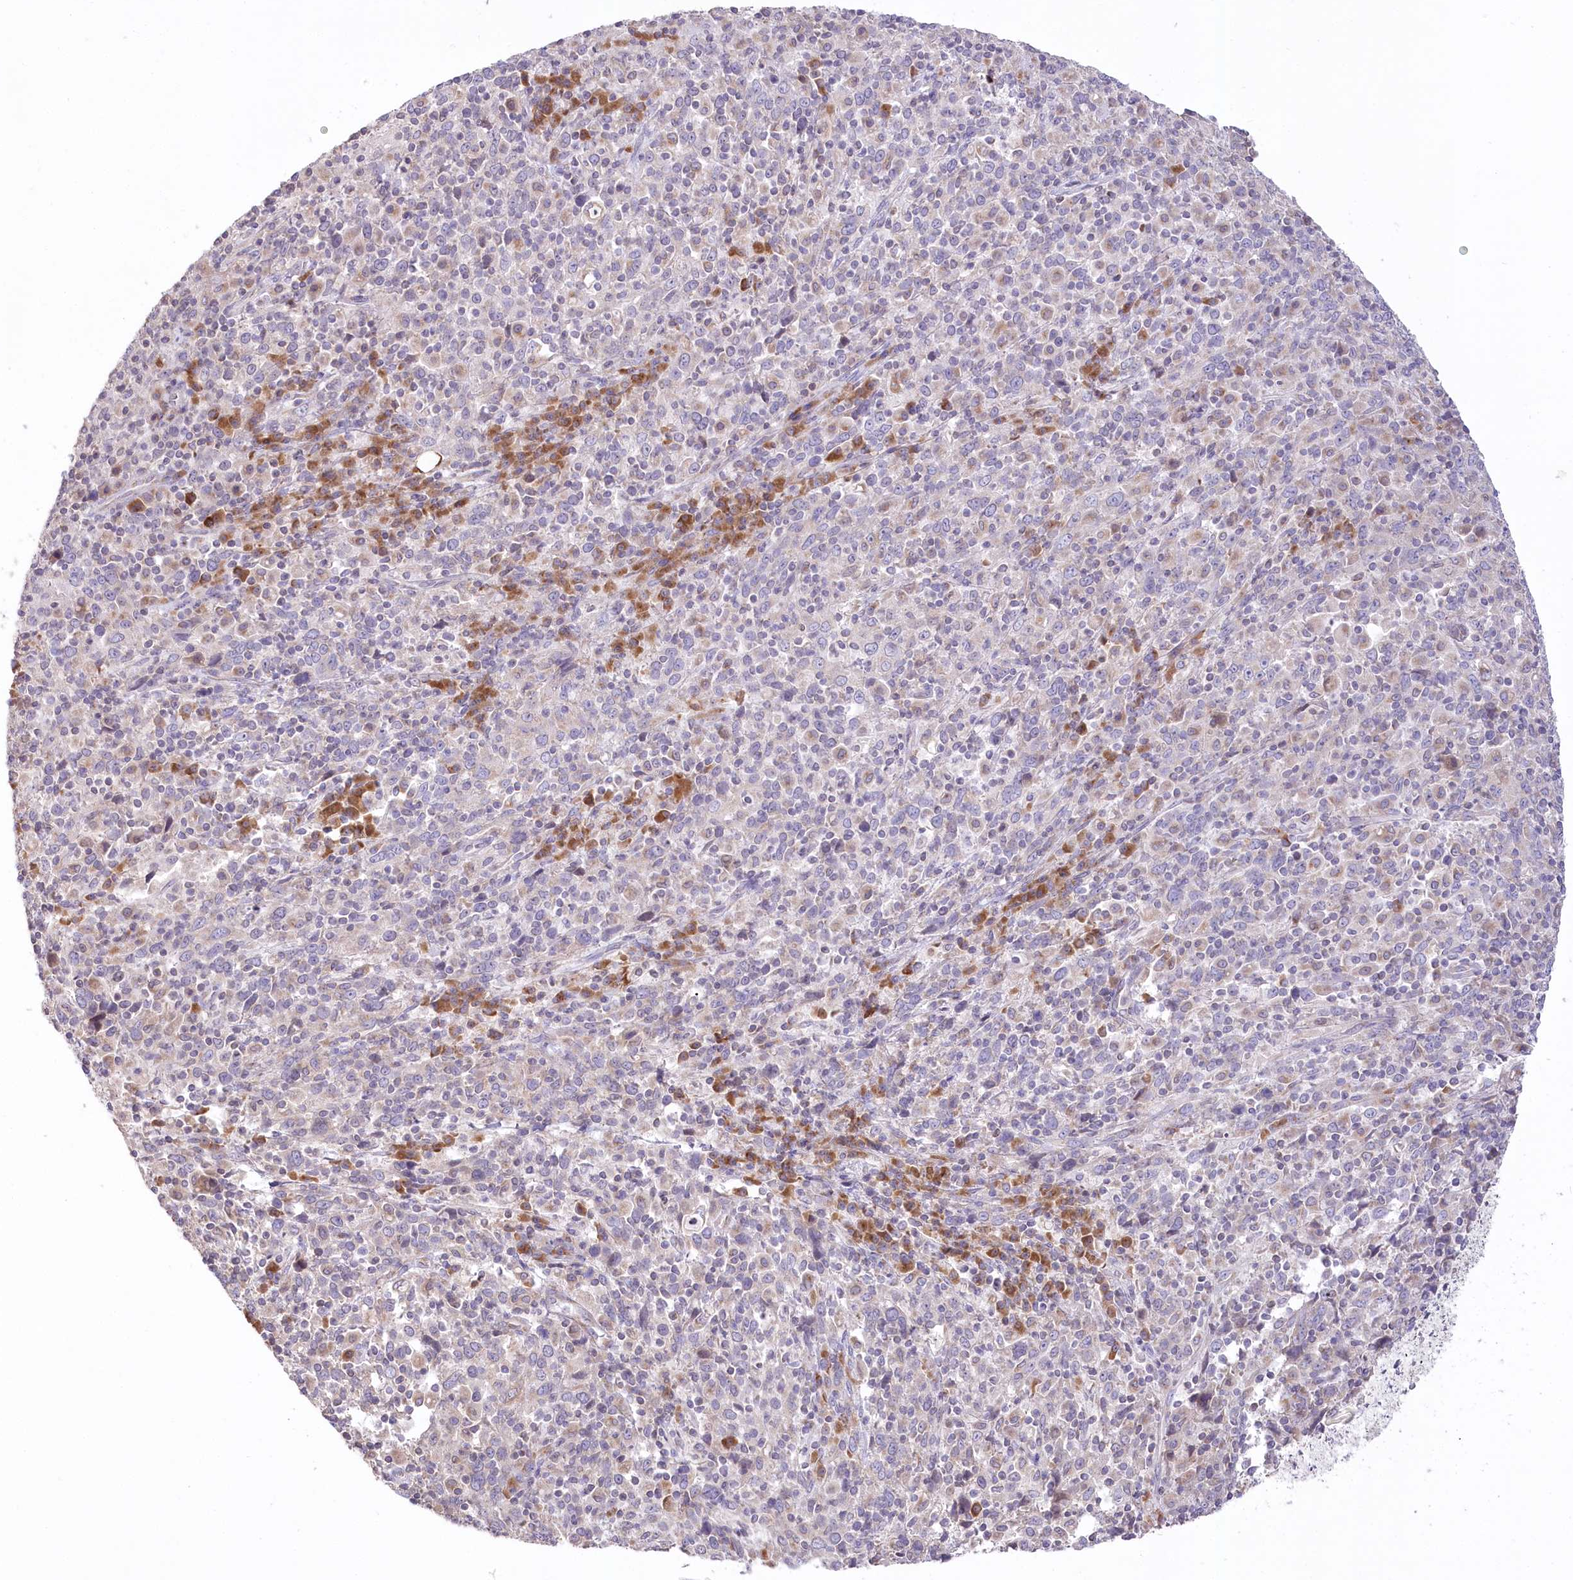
{"staining": {"intensity": "negative", "quantity": "none", "location": "none"}, "tissue": "cervical cancer", "cell_type": "Tumor cells", "image_type": "cancer", "snomed": [{"axis": "morphology", "description": "Squamous cell carcinoma, NOS"}, {"axis": "topography", "description": "Cervix"}], "caption": "IHC photomicrograph of neoplastic tissue: human cervical cancer stained with DAB (3,3'-diaminobenzidine) displays no significant protein positivity in tumor cells. The staining was performed using DAB (3,3'-diaminobenzidine) to visualize the protein expression in brown, while the nuclei were stained in blue with hematoxylin (Magnification: 20x).", "gene": "STT3B", "patient": {"sex": "female", "age": 46}}